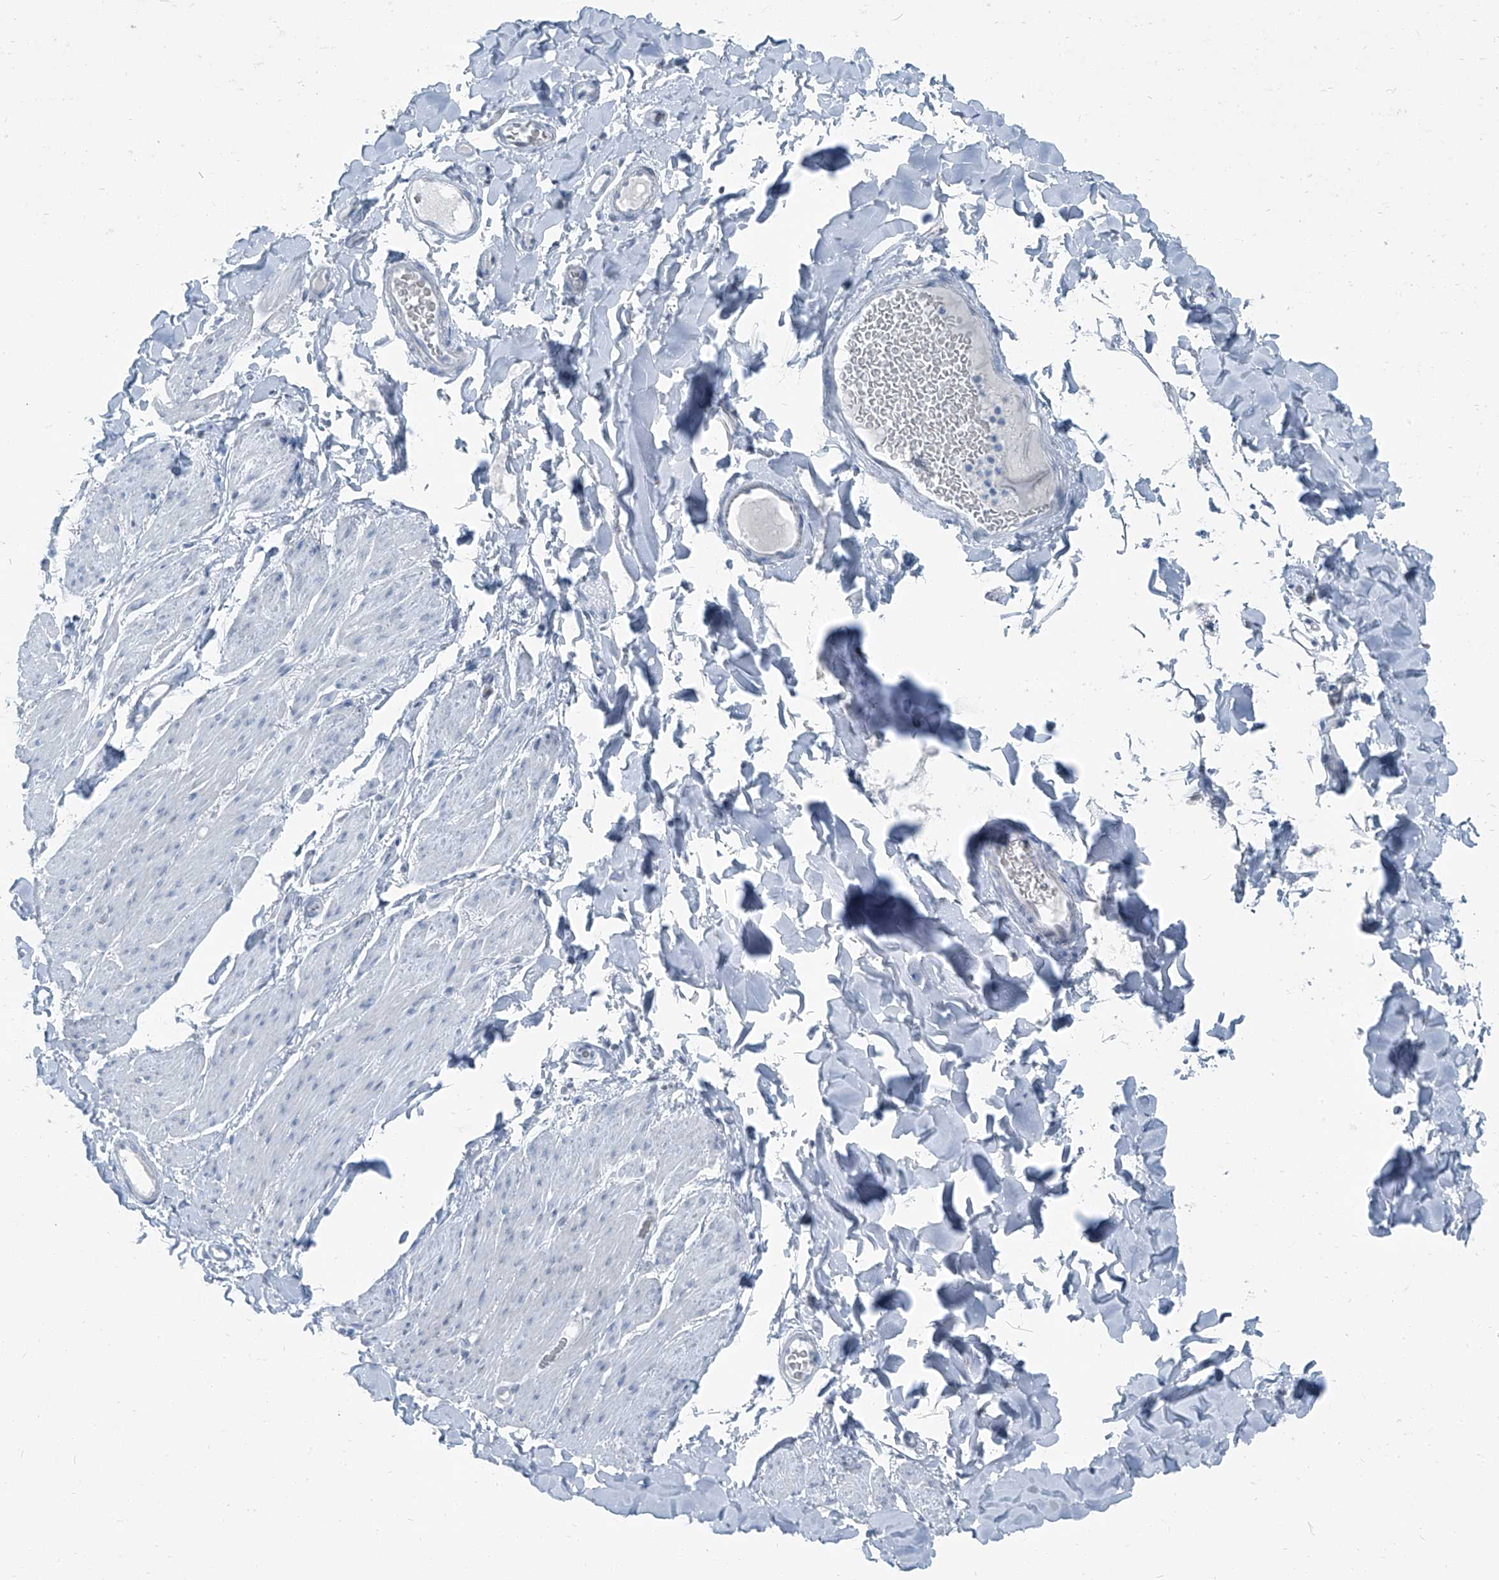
{"staining": {"intensity": "negative", "quantity": "none", "location": "none"}, "tissue": "smooth muscle", "cell_type": "Smooth muscle cells", "image_type": "normal", "snomed": [{"axis": "morphology", "description": "Normal tissue, NOS"}, {"axis": "topography", "description": "Colon"}, {"axis": "topography", "description": "Peripheral nerve tissue"}], "caption": "Protein analysis of normal smooth muscle exhibits no significant positivity in smooth muscle cells. Brightfield microscopy of immunohistochemistry stained with DAB (3,3'-diaminobenzidine) (brown) and hematoxylin (blue), captured at high magnification.", "gene": "RGN", "patient": {"sex": "female", "age": 61}}